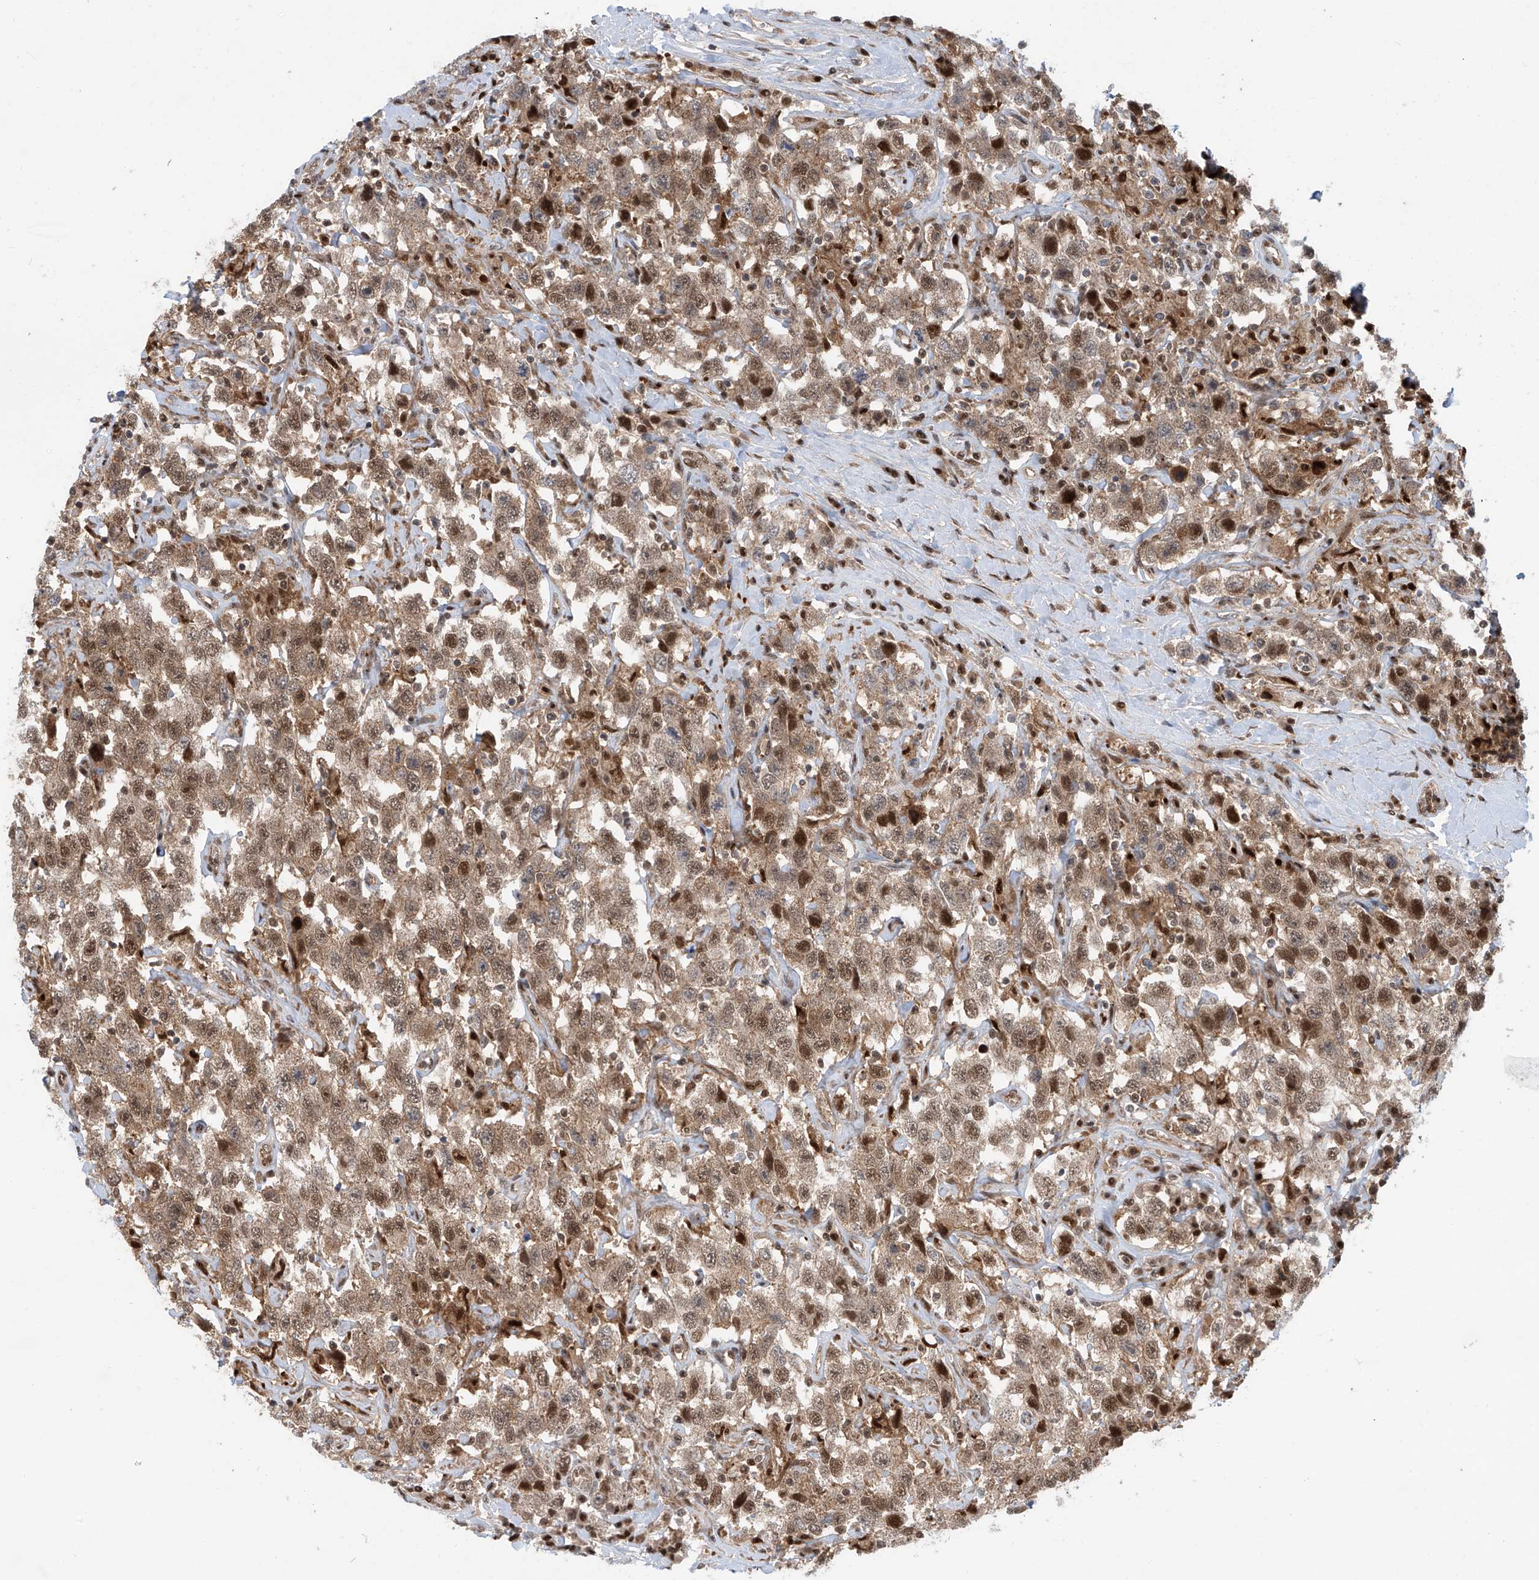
{"staining": {"intensity": "moderate", "quantity": ">75%", "location": "cytoplasmic/membranous,nuclear"}, "tissue": "testis cancer", "cell_type": "Tumor cells", "image_type": "cancer", "snomed": [{"axis": "morphology", "description": "Seminoma, NOS"}, {"axis": "topography", "description": "Testis"}], "caption": "High-power microscopy captured an IHC photomicrograph of testis cancer, revealing moderate cytoplasmic/membranous and nuclear positivity in about >75% of tumor cells.", "gene": "LAGE3", "patient": {"sex": "male", "age": 41}}